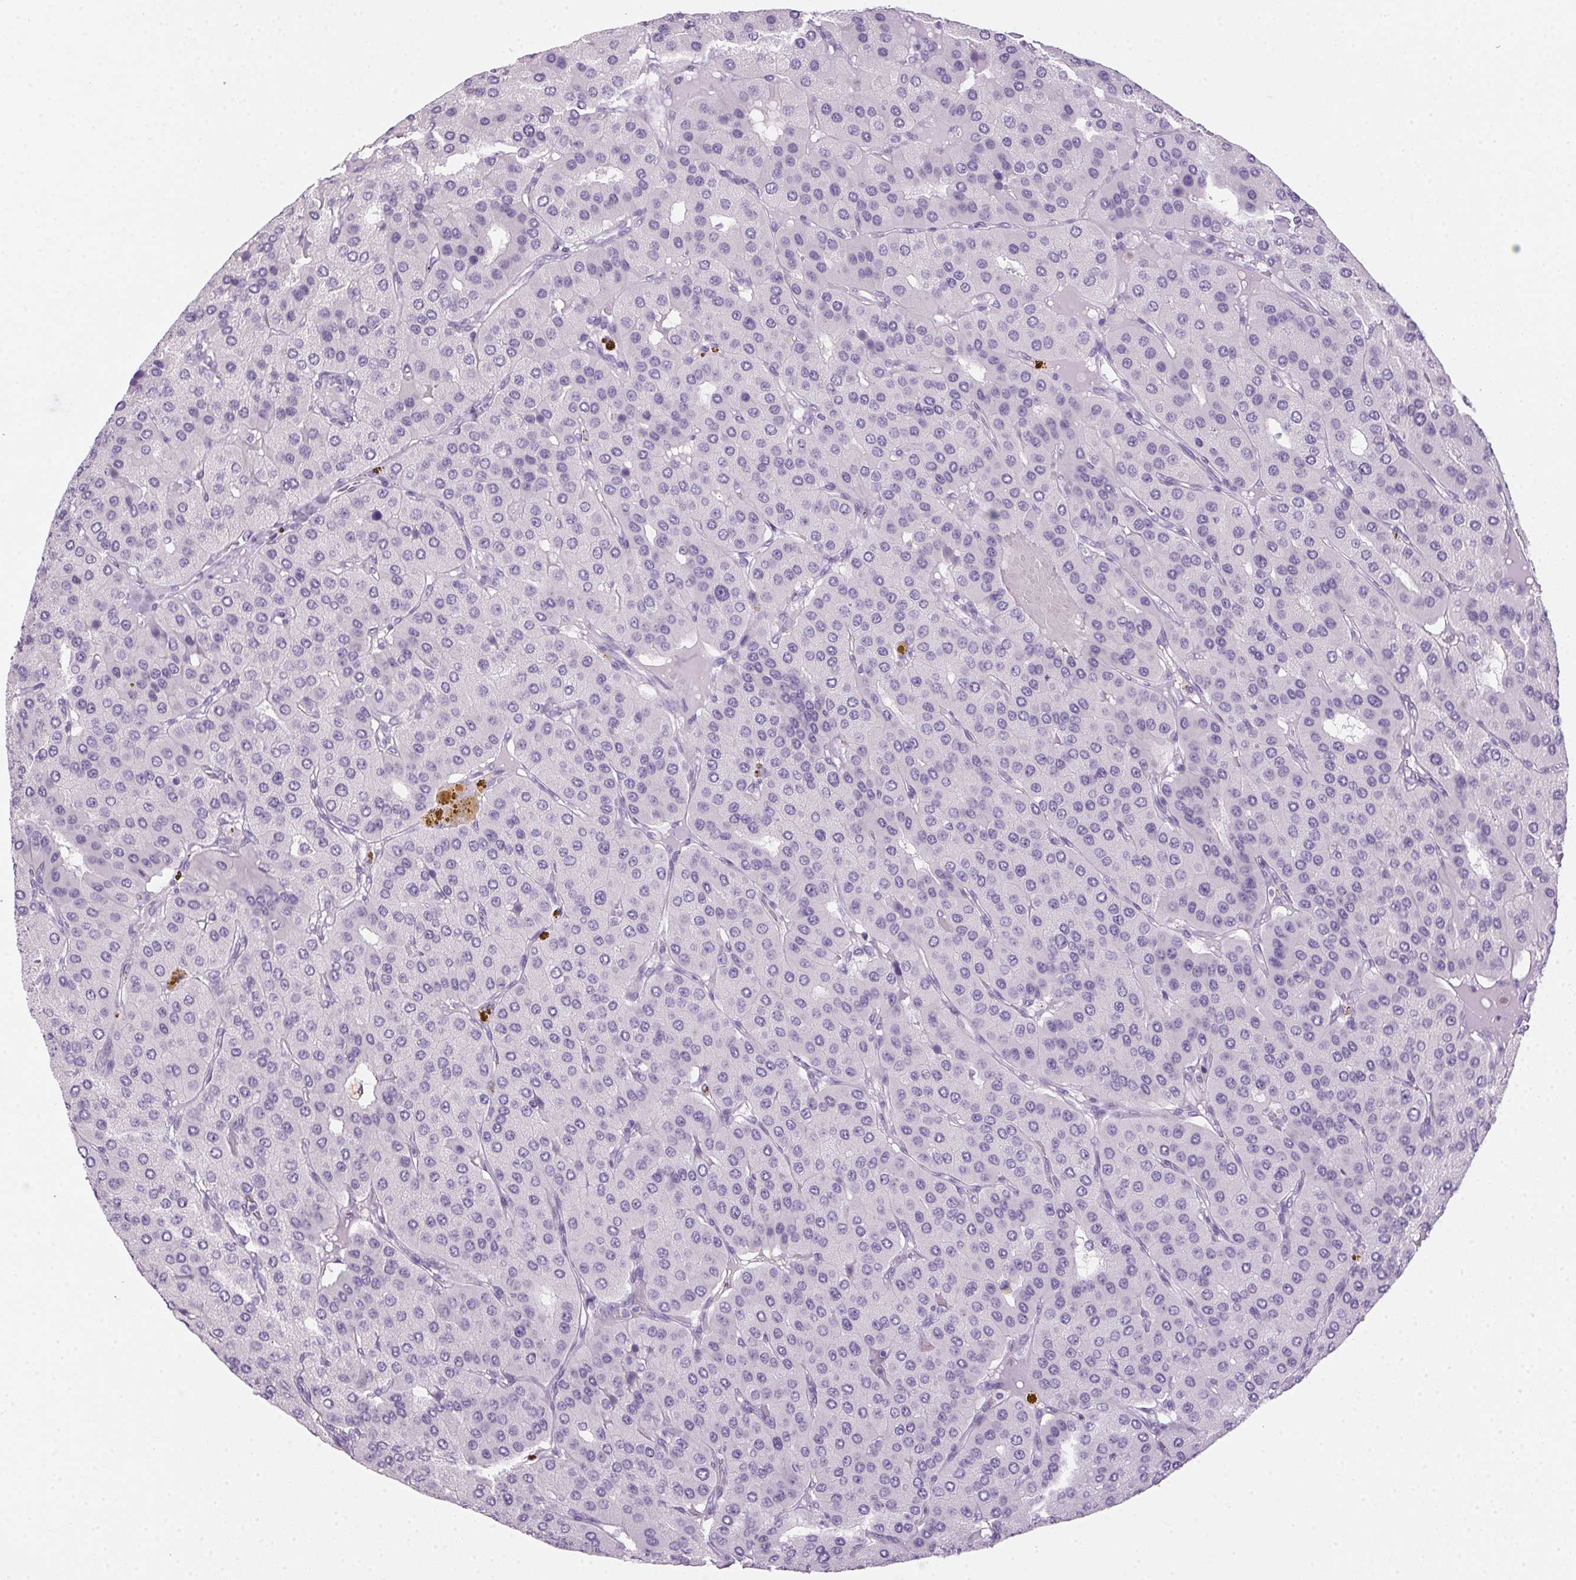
{"staining": {"intensity": "negative", "quantity": "none", "location": "none"}, "tissue": "parathyroid gland", "cell_type": "Glandular cells", "image_type": "normal", "snomed": [{"axis": "morphology", "description": "Normal tissue, NOS"}, {"axis": "morphology", "description": "Adenoma, NOS"}, {"axis": "topography", "description": "Parathyroid gland"}], "caption": "Photomicrograph shows no significant protein expression in glandular cells of normal parathyroid gland. (DAB immunohistochemistry with hematoxylin counter stain).", "gene": "POPDC2", "patient": {"sex": "female", "age": 86}}